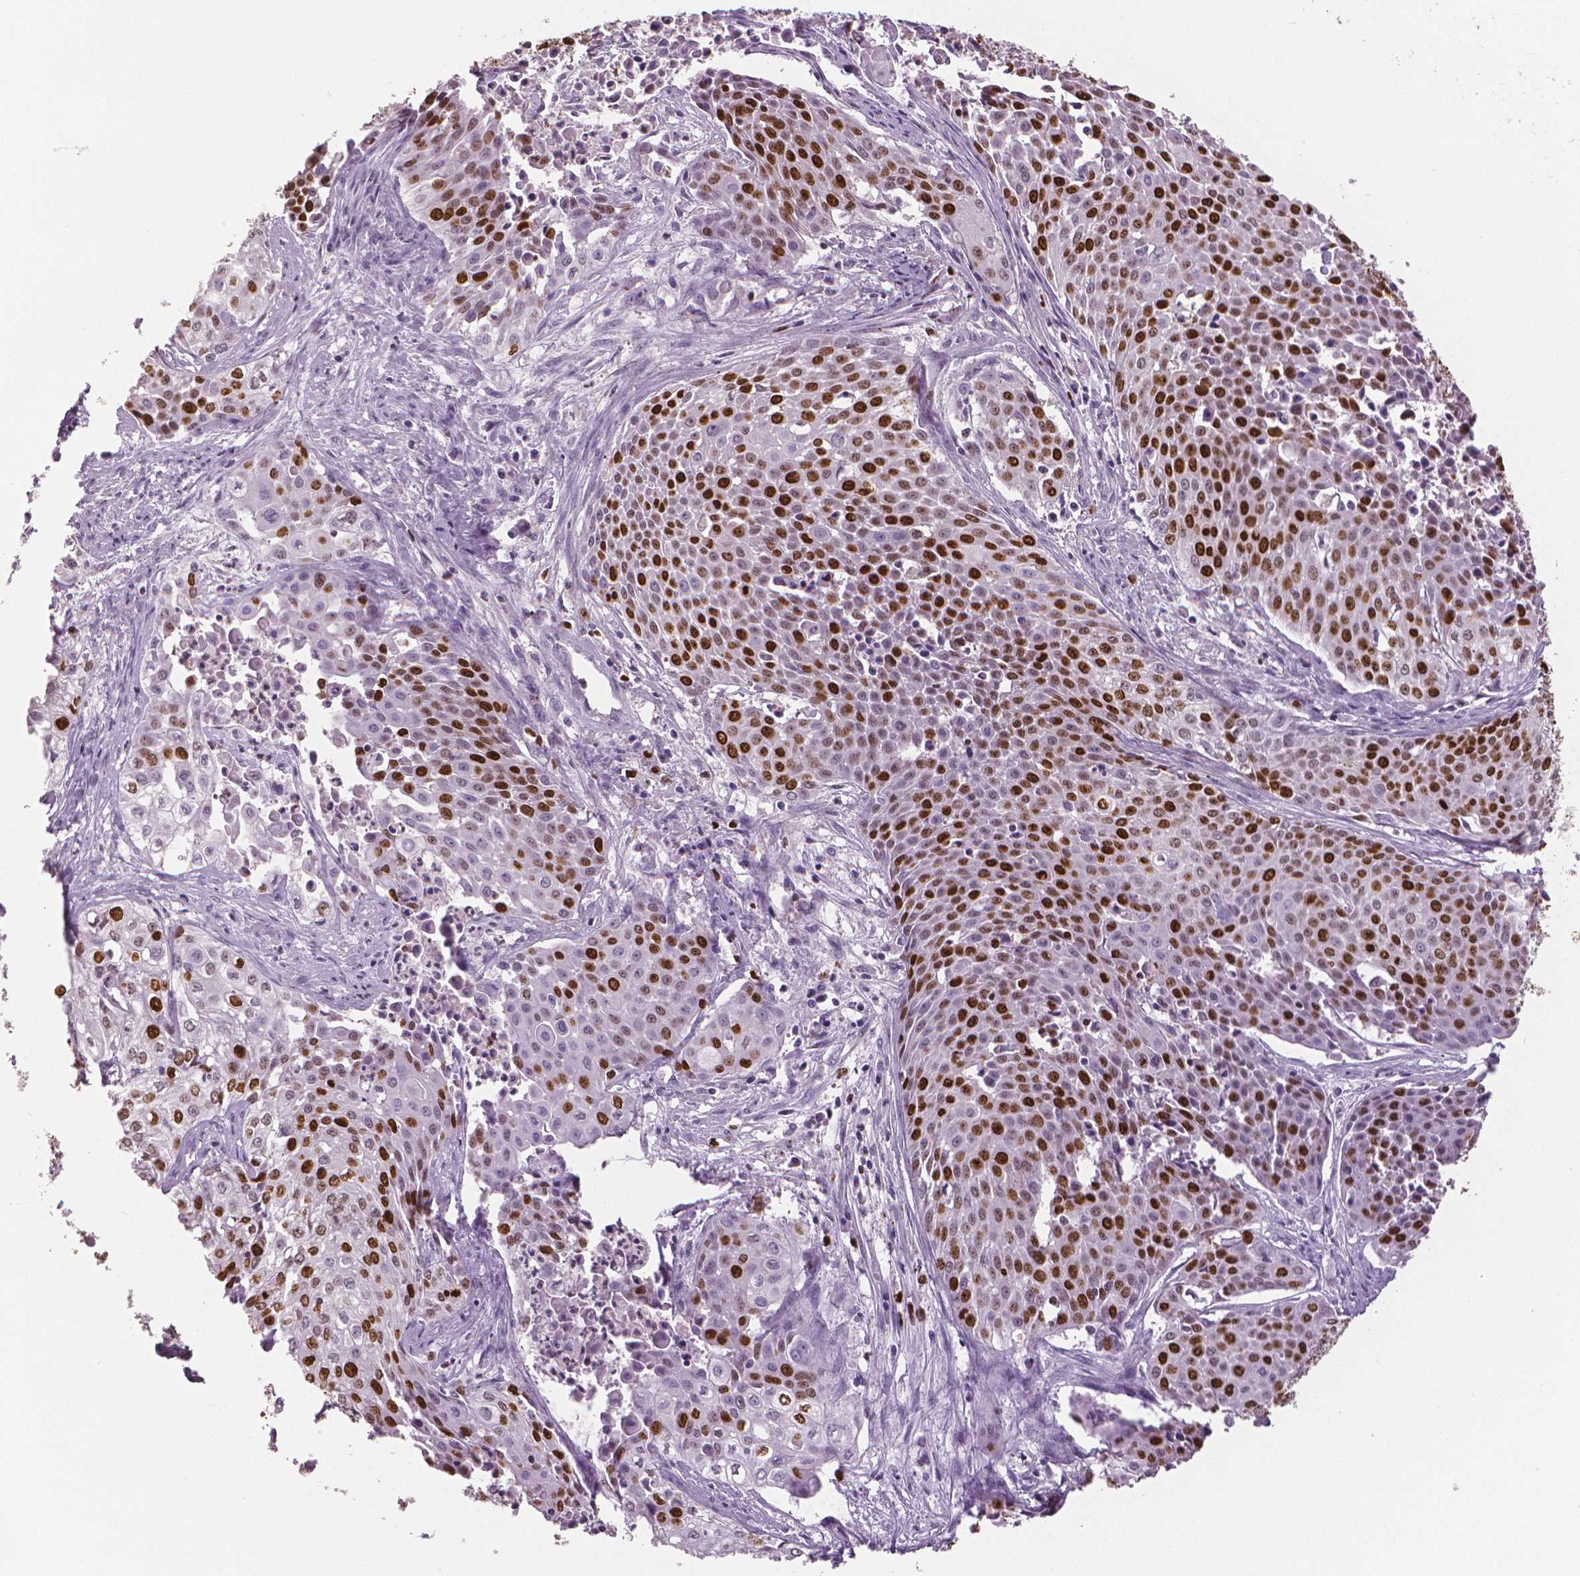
{"staining": {"intensity": "strong", "quantity": "25%-75%", "location": "nuclear"}, "tissue": "cervical cancer", "cell_type": "Tumor cells", "image_type": "cancer", "snomed": [{"axis": "morphology", "description": "Squamous cell carcinoma, NOS"}, {"axis": "topography", "description": "Cervix"}], "caption": "An image of human cervical cancer stained for a protein reveals strong nuclear brown staining in tumor cells. The staining is performed using DAB brown chromogen to label protein expression. The nuclei are counter-stained blue using hematoxylin.", "gene": "MKI67", "patient": {"sex": "female", "age": 39}}